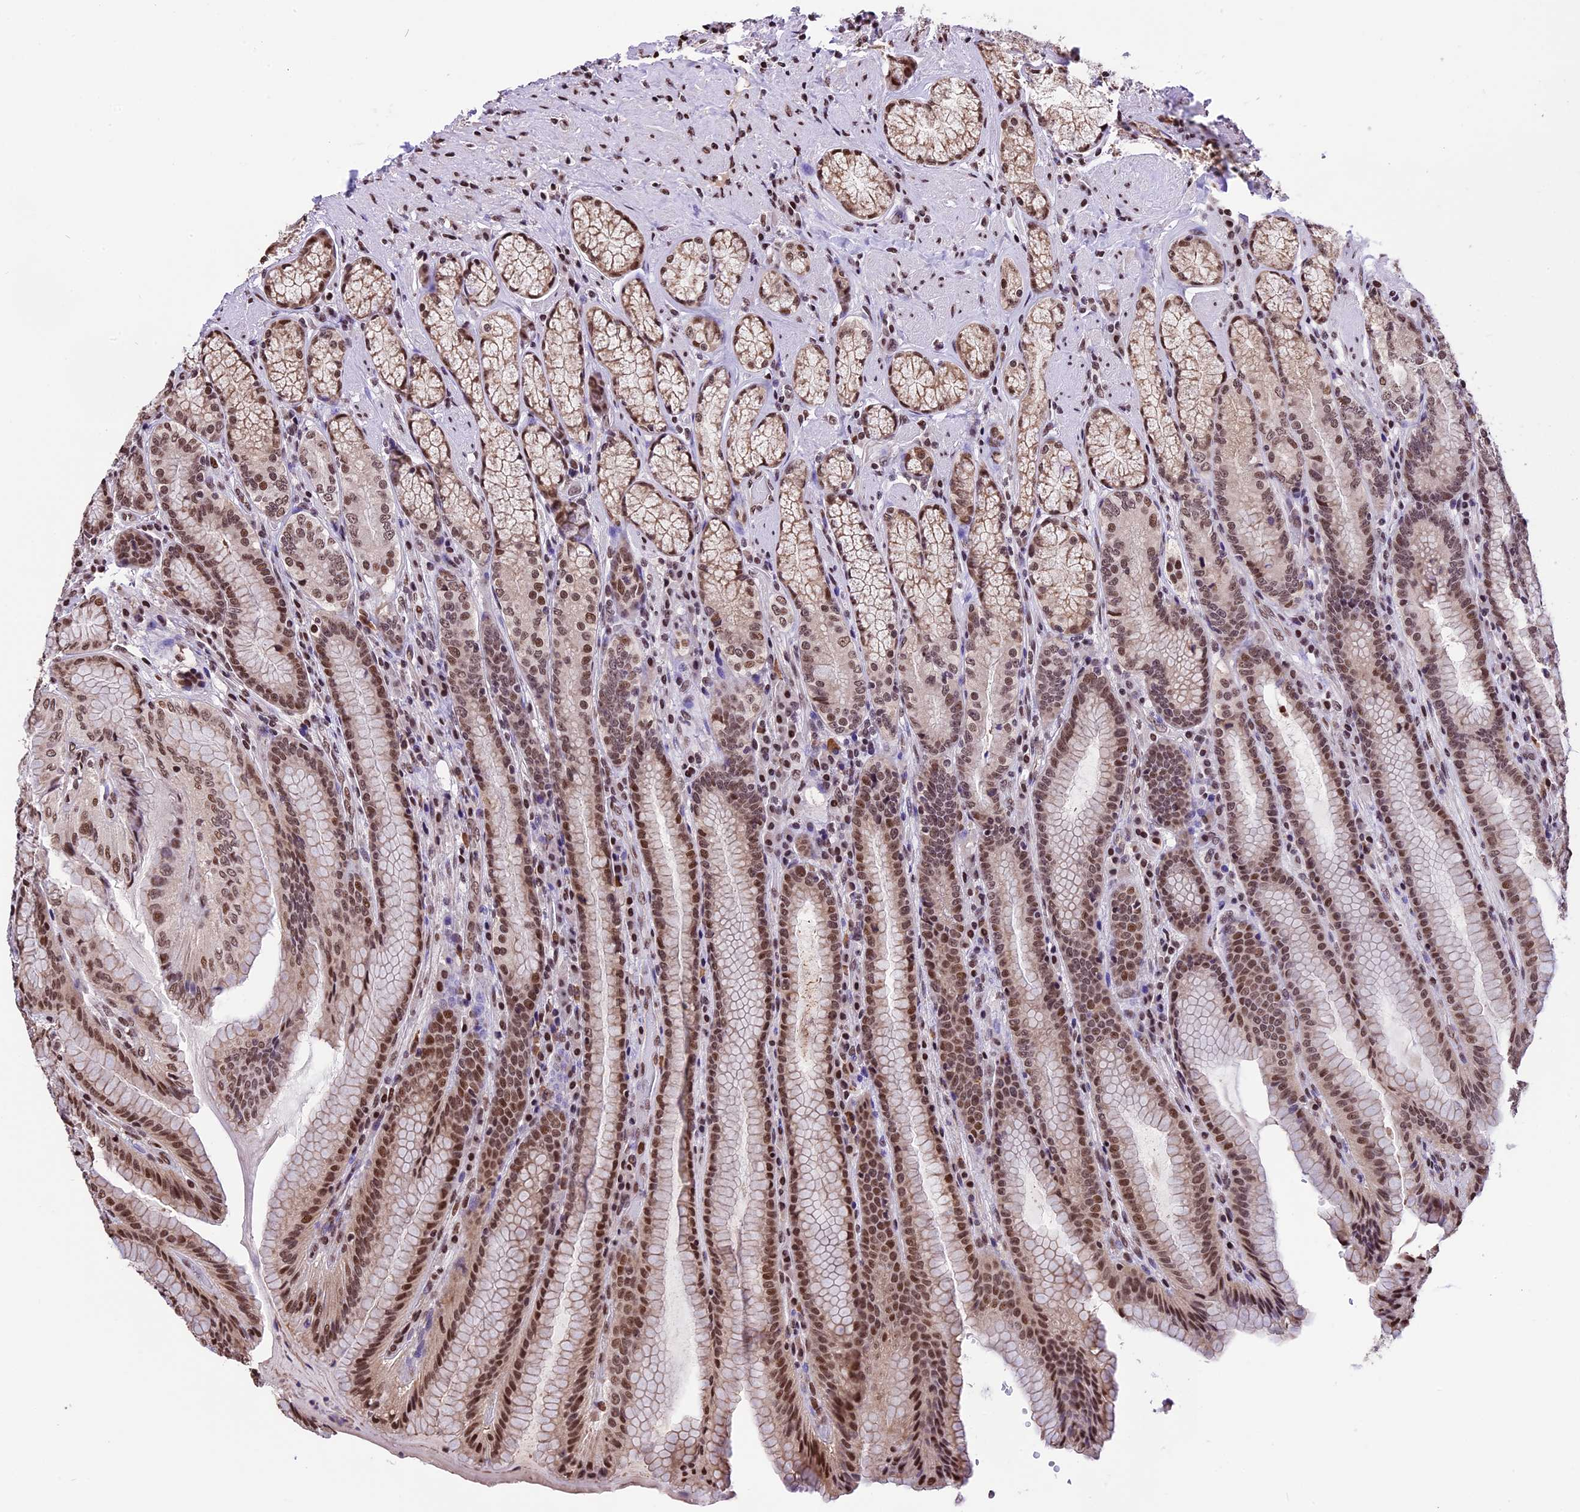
{"staining": {"intensity": "moderate", "quantity": ">75%", "location": "cytoplasmic/membranous,nuclear"}, "tissue": "stomach", "cell_type": "Glandular cells", "image_type": "normal", "snomed": [{"axis": "morphology", "description": "Normal tissue, NOS"}, {"axis": "topography", "description": "Stomach, upper"}, {"axis": "topography", "description": "Stomach, lower"}], "caption": "Stomach stained for a protein shows moderate cytoplasmic/membranous,nuclear positivity in glandular cells. (DAB IHC with brightfield microscopy, high magnification).", "gene": "POLR3E", "patient": {"sex": "female", "age": 76}}